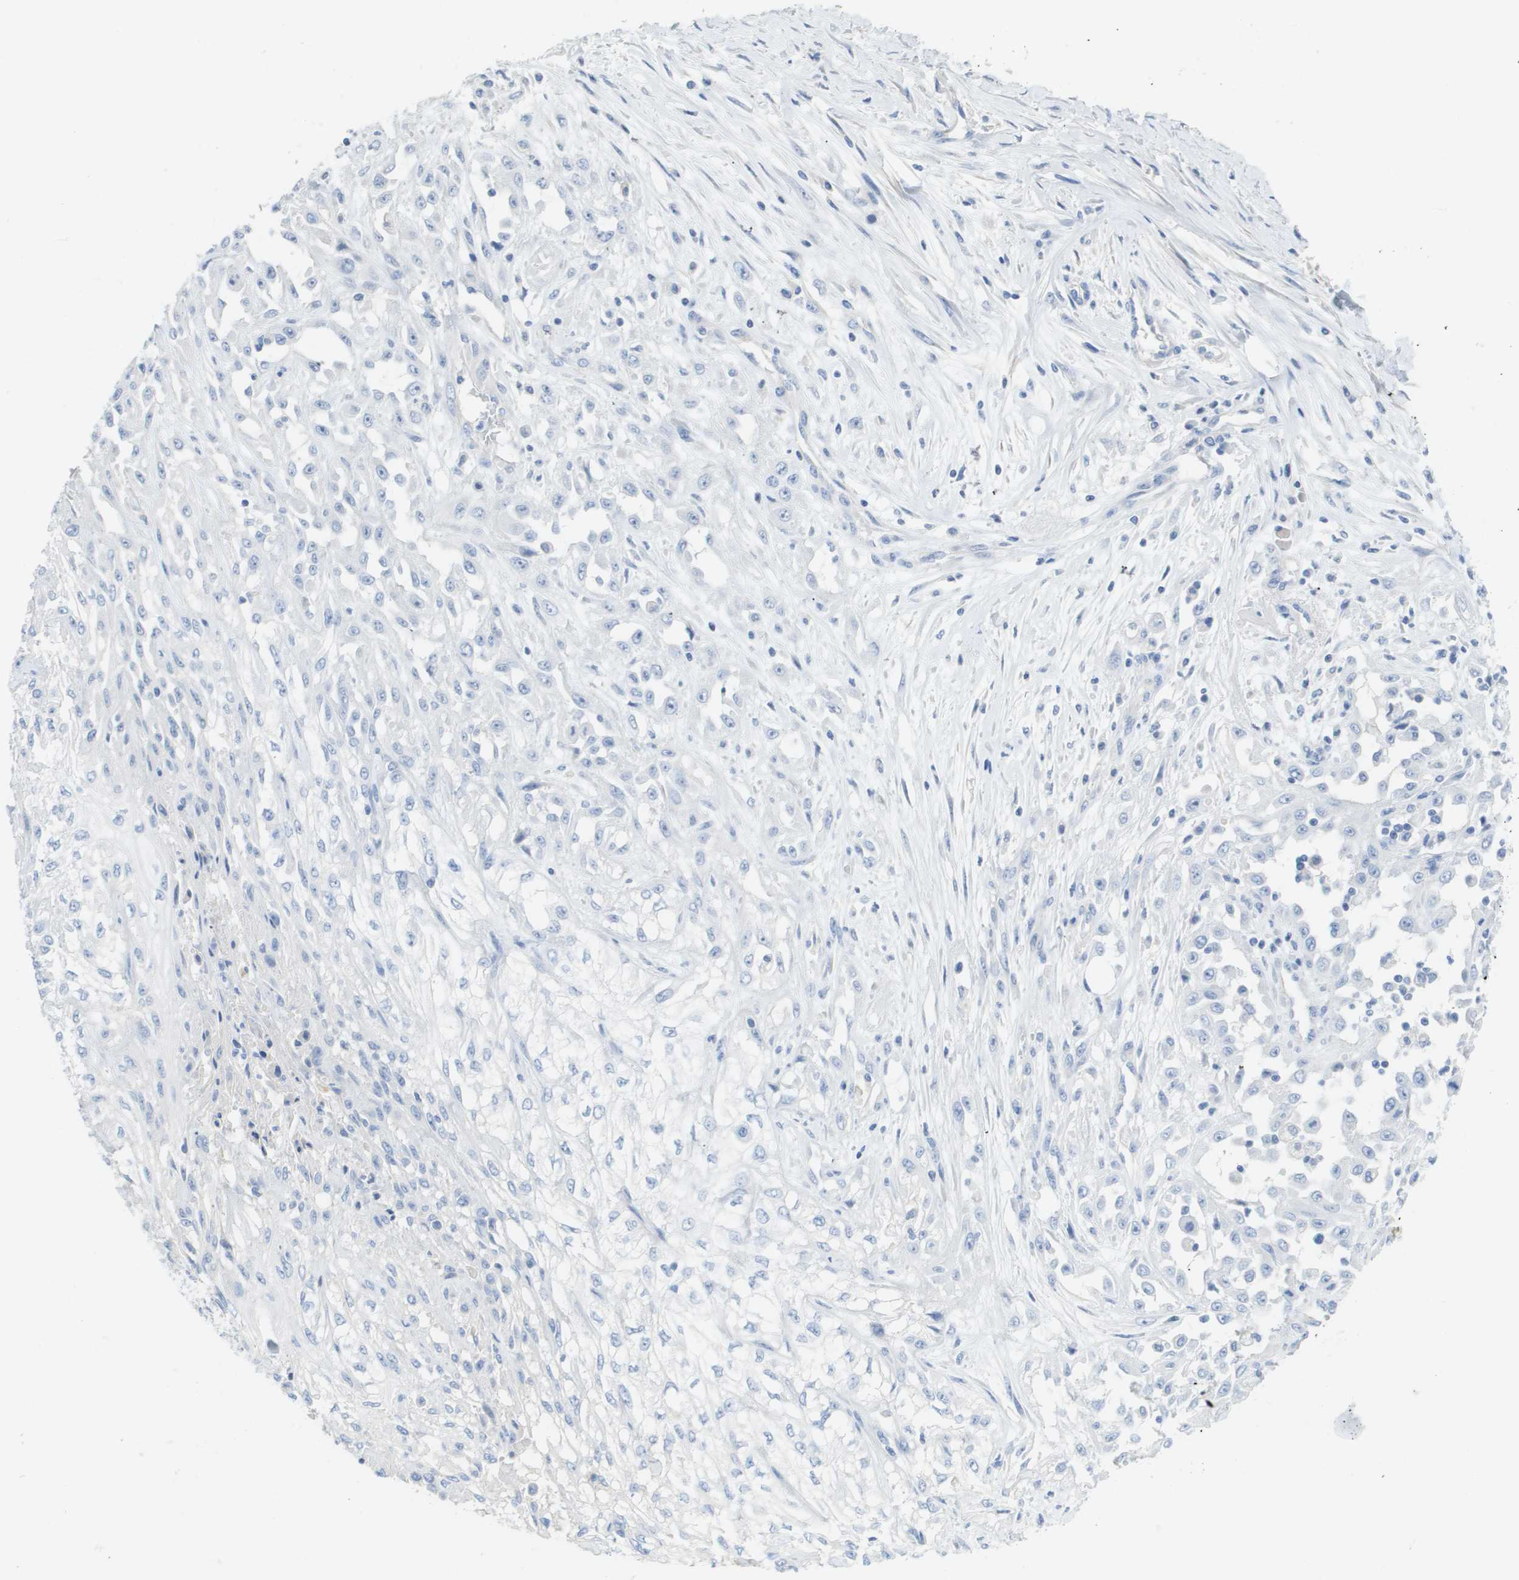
{"staining": {"intensity": "negative", "quantity": "none", "location": "none"}, "tissue": "skin cancer", "cell_type": "Tumor cells", "image_type": "cancer", "snomed": [{"axis": "morphology", "description": "Squamous cell carcinoma, NOS"}, {"axis": "morphology", "description": "Squamous cell carcinoma, metastatic, NOS"}, {"axis": "topography", "description": "Skin"}, {"axis": "topography", "description": "Lymph node"}], "caption": "The image demonstrates no staining of tumor cells in skin cancer (metastatic squamous cell carcinoma).", "gene": "MYL3", "patient": {"sex": "male", "age": 75}}